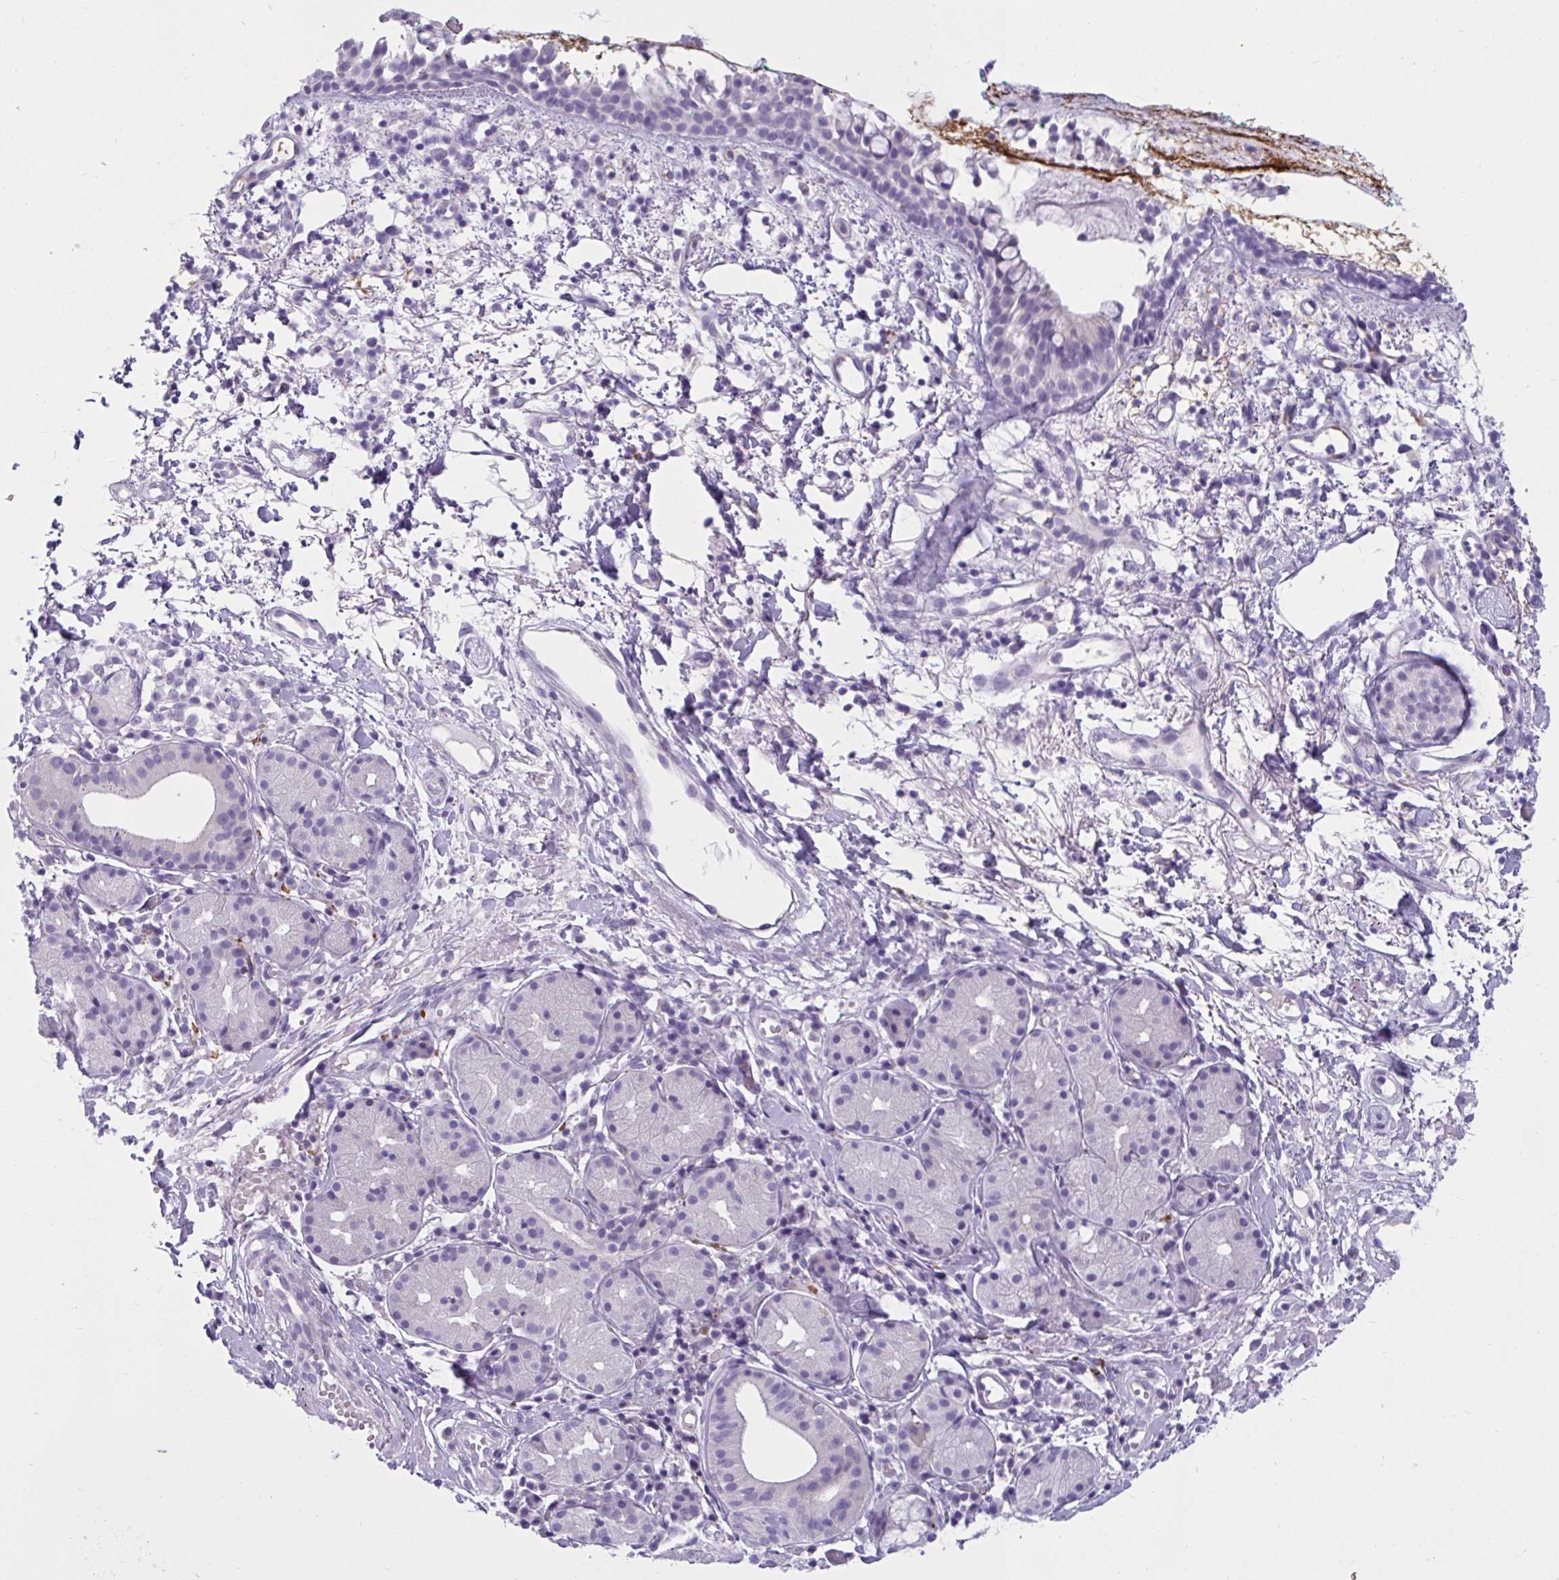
{"staining": {"intensity": "negative", "quantity": "none", "location": "none"}, "tissue": "nasopharynx", "cell_type": "Respiratory epithelial cells", "image_type": "normal", "snomed": [{"axis": "morphology", "description": "Normal tissue, NOS"}, {"axis": "morphology", "description": "Basal cell carcinoma"}, {"axis": "topography", "description": "Cartilage tissue"}, {"axis": "topography", "description": "Nasopharynx"}, {"axis": "topography", "description": "Oral tissue"}], "caption": "This is an IHC photomicrograph of normal human nasopharynx. There is no staining in respiratory epithelial cells.", "gene": "CTSZ", "patient": {"sex": "female", "age": 77}}